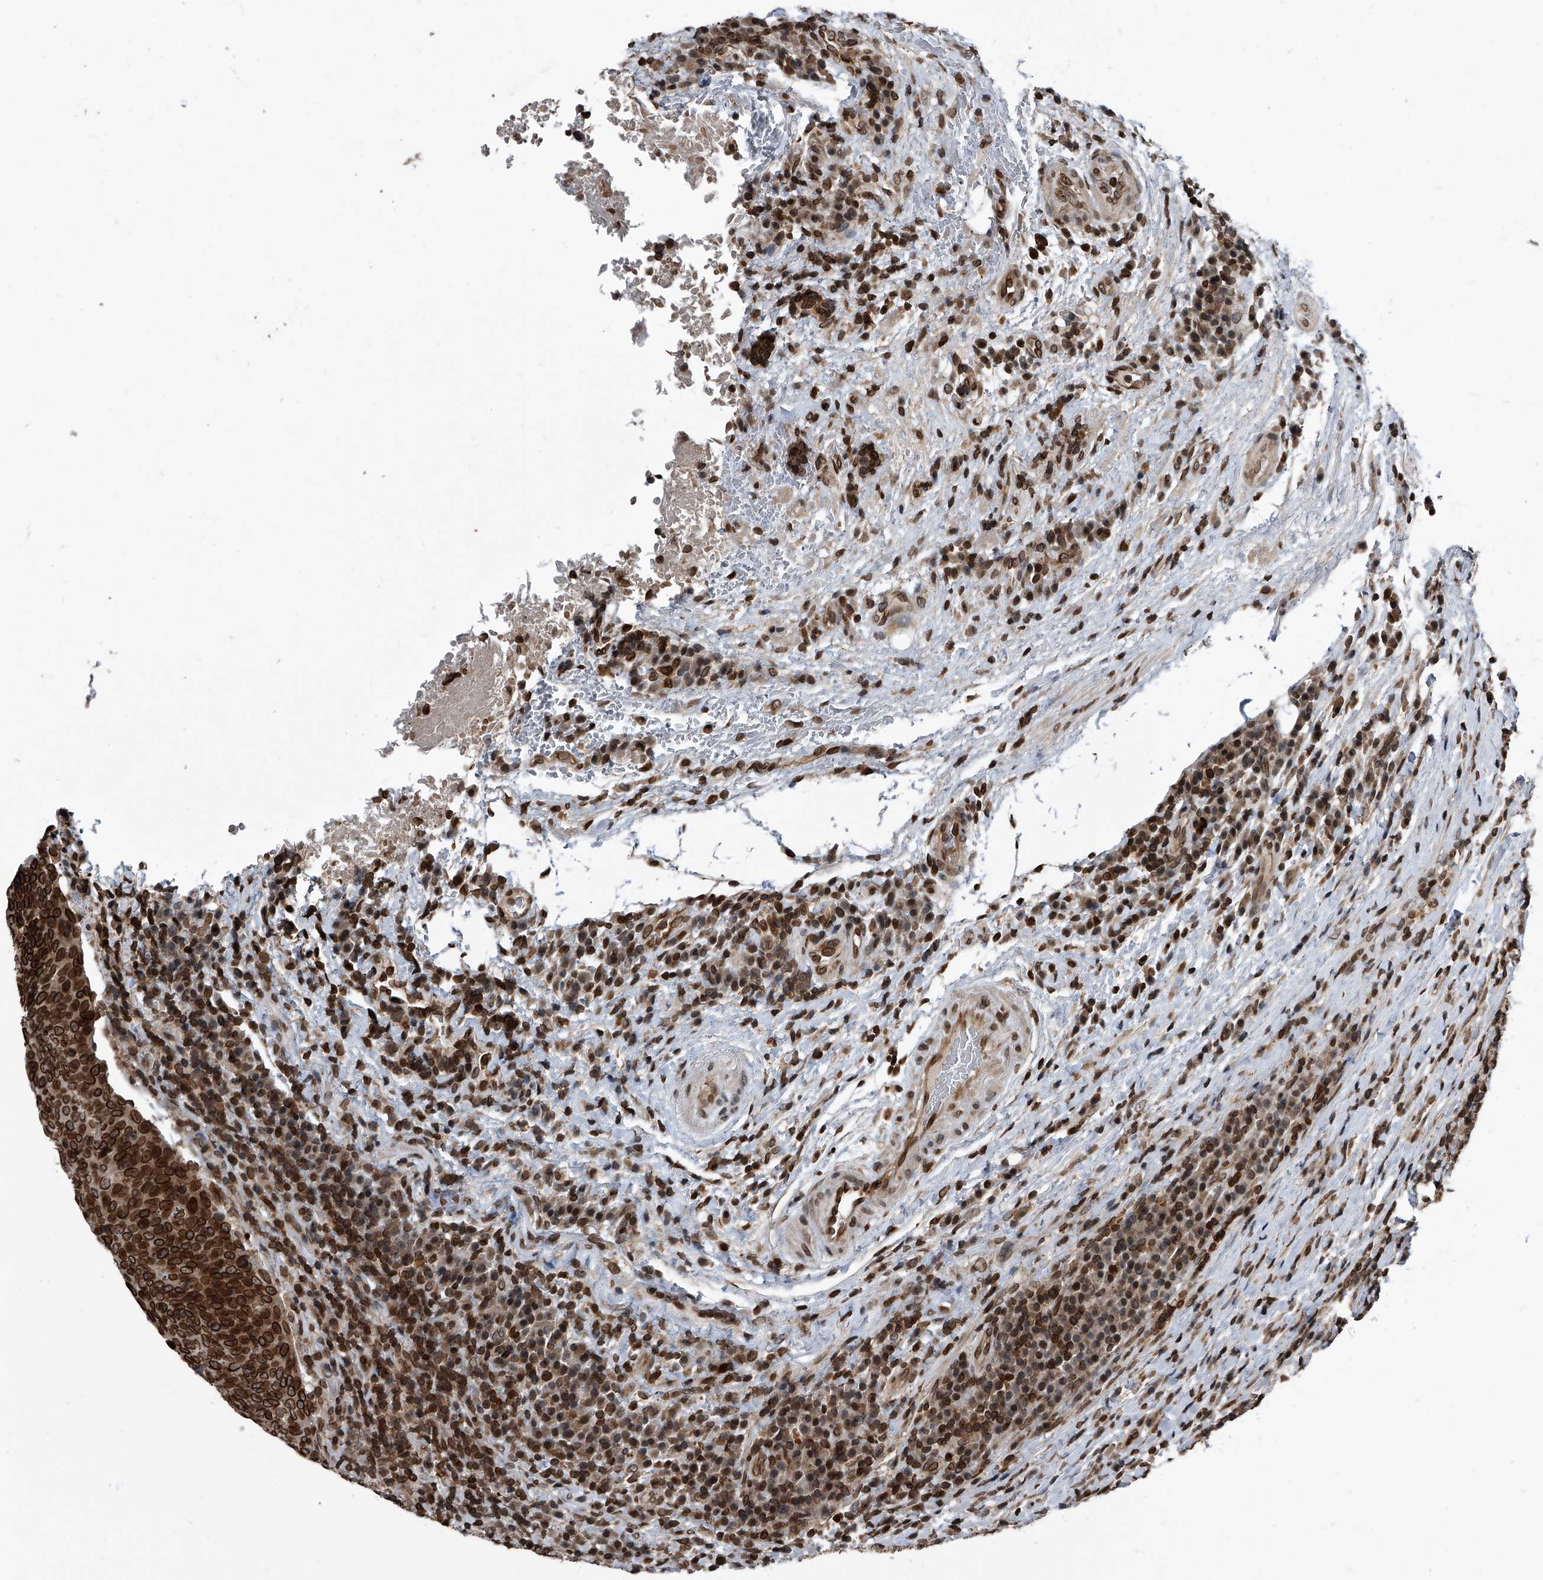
{"staining": {"intensity": "strong", "quantity": ">75%", "location": "cytoplasmic/membranous,nuclear"}, "tissue": "head and neck cancer", "cell_type": "Tumor cells", "image_type": "cancer", "snomed": [{"axis": "morphology", "description": "Squamous cell carcinoma, NOS"}, {"axis": "morphology", "description": "Squamous cell carcinoma, metastatic, NOS"}, {"axis": "topography", "description": "Lymph node"}, {"axis": "topography", "description": "Head-Neck"}], "caption": "A photomicrograph of human head and neck squamous cell carcinoma stained for a protein displays strong cytoplasmic/membranous and nuclear brown staining in tumor cells.", "gene": "PHF20", "patient": {"sex": "male", "age": 62}}